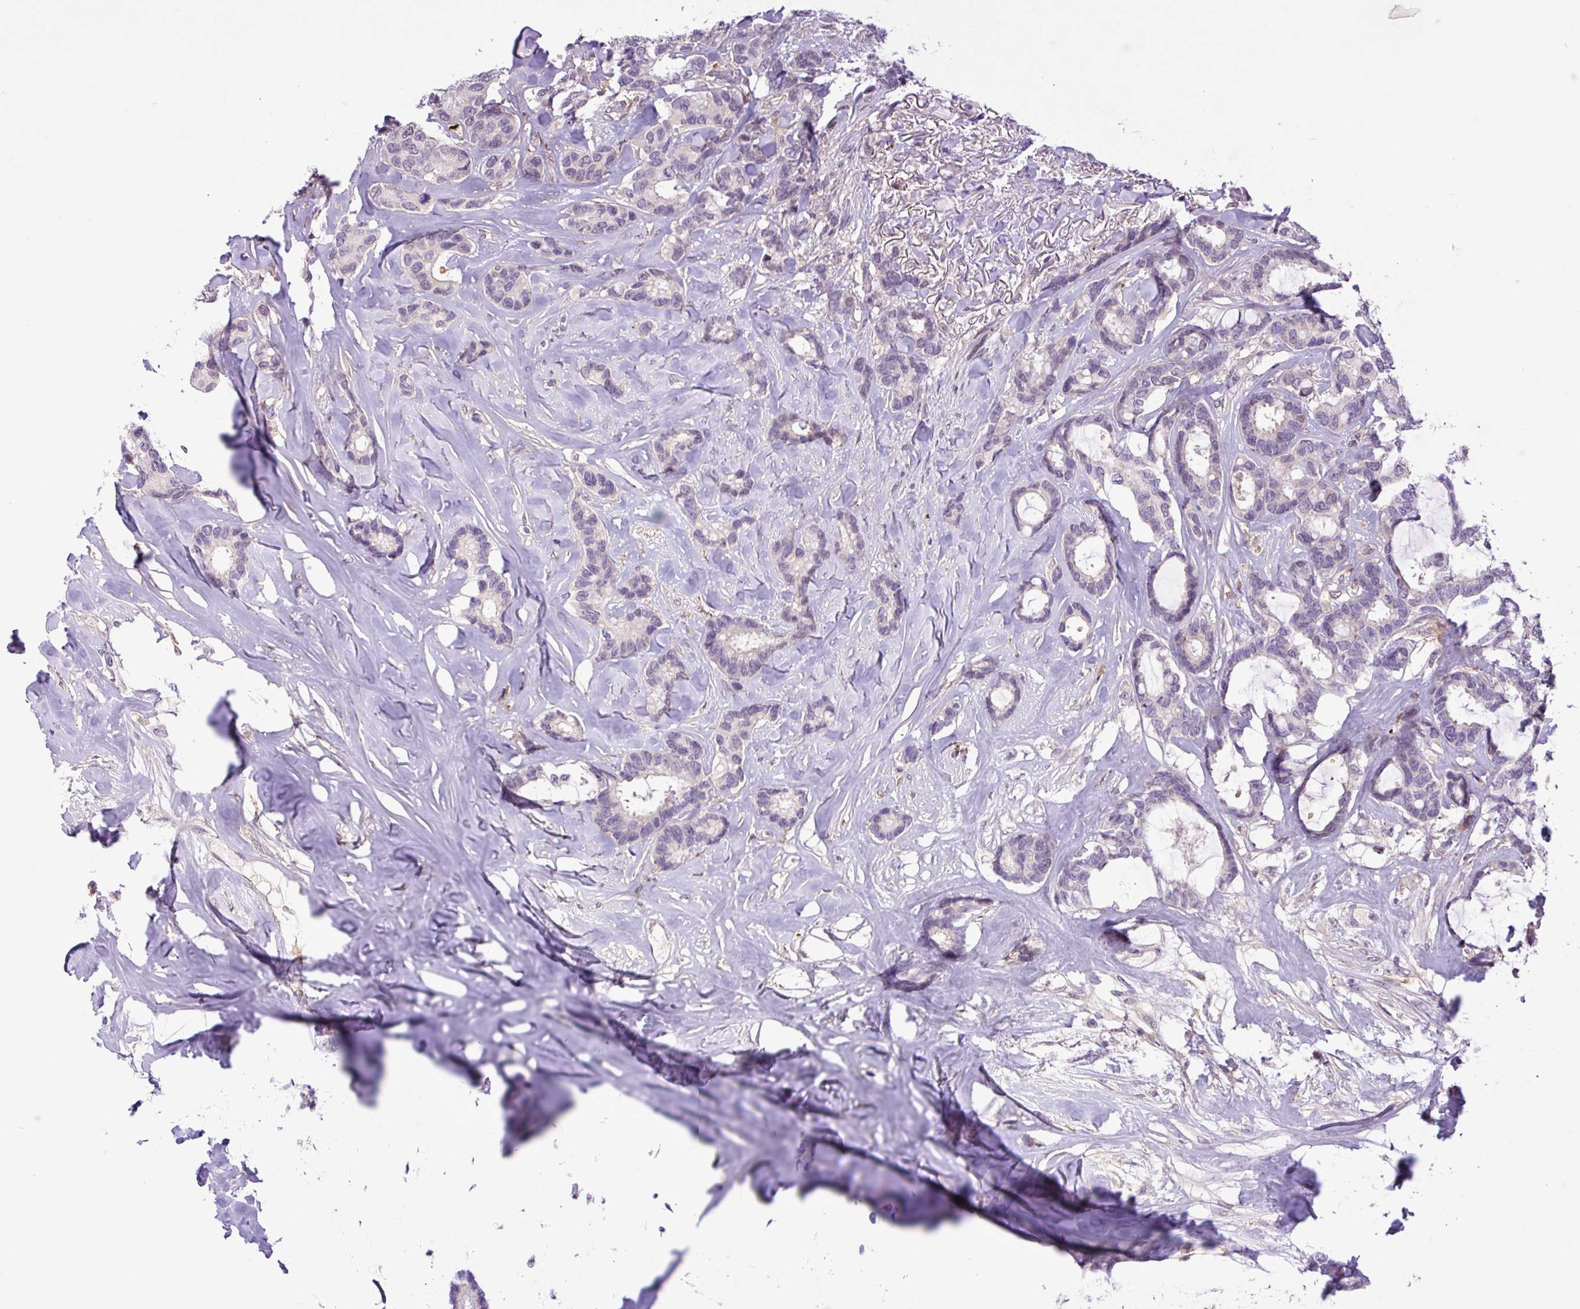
{"staining": {"intensity": "negative", "quantity": "none", "location": "none"}, "tissue": "breast cancer", "cell_type": "Tumor cells", "image_type": "cancer", "snomed": [{"axis": "morphology", "description": "Duct carcinoma"}, {"axis": "topography", "description": "Breast"}], "caption": "Tumor cells show no significant staining in breast cancer. (Immunohistochemistry, brightfield microscopy, high magnification).", "gene": "RPP25L", "patient": {"sex": "female", "age": 87}}